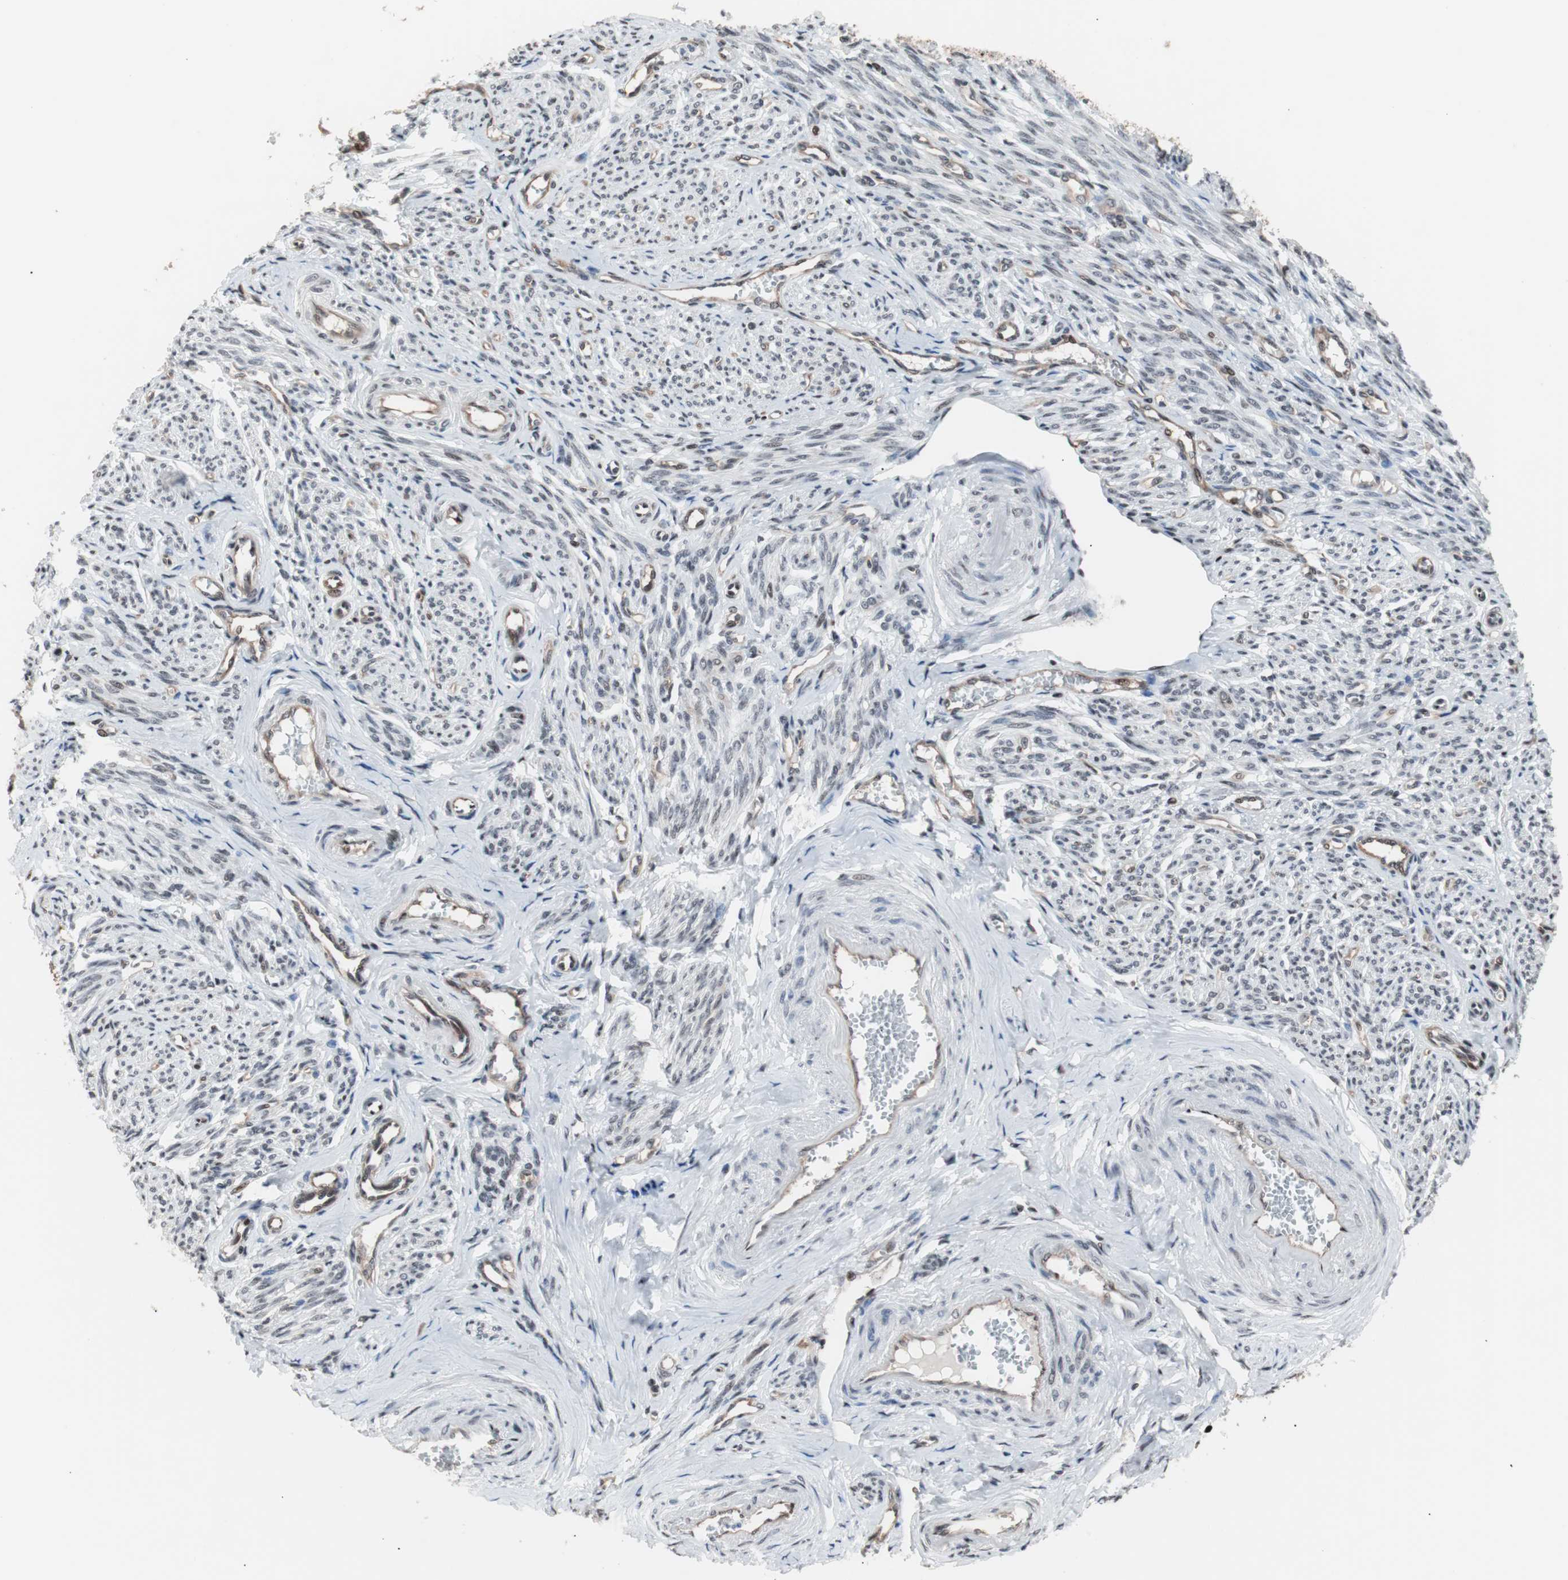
{"staining": {"intensity": "moderate", "quantity": "25%-75%", "location": "nuclear"}, "tissue": "smooth muscle", "cell_type": "Smooth muscle cells", "image_type": "normal", "snomed": [{"axis": "morphology", "description": "Normal tissue, NOS"}, {"axis": "topography", "description": "Smooth muscle"}], "caption": "Immunohistochemical staining of benign smooth muscle displays medium levels of moderate nuclear staining in approximately 25%-75% of smooth muscle cells.", "gene": "POGZ", "patient": {"sex": "female", "age": 65}}